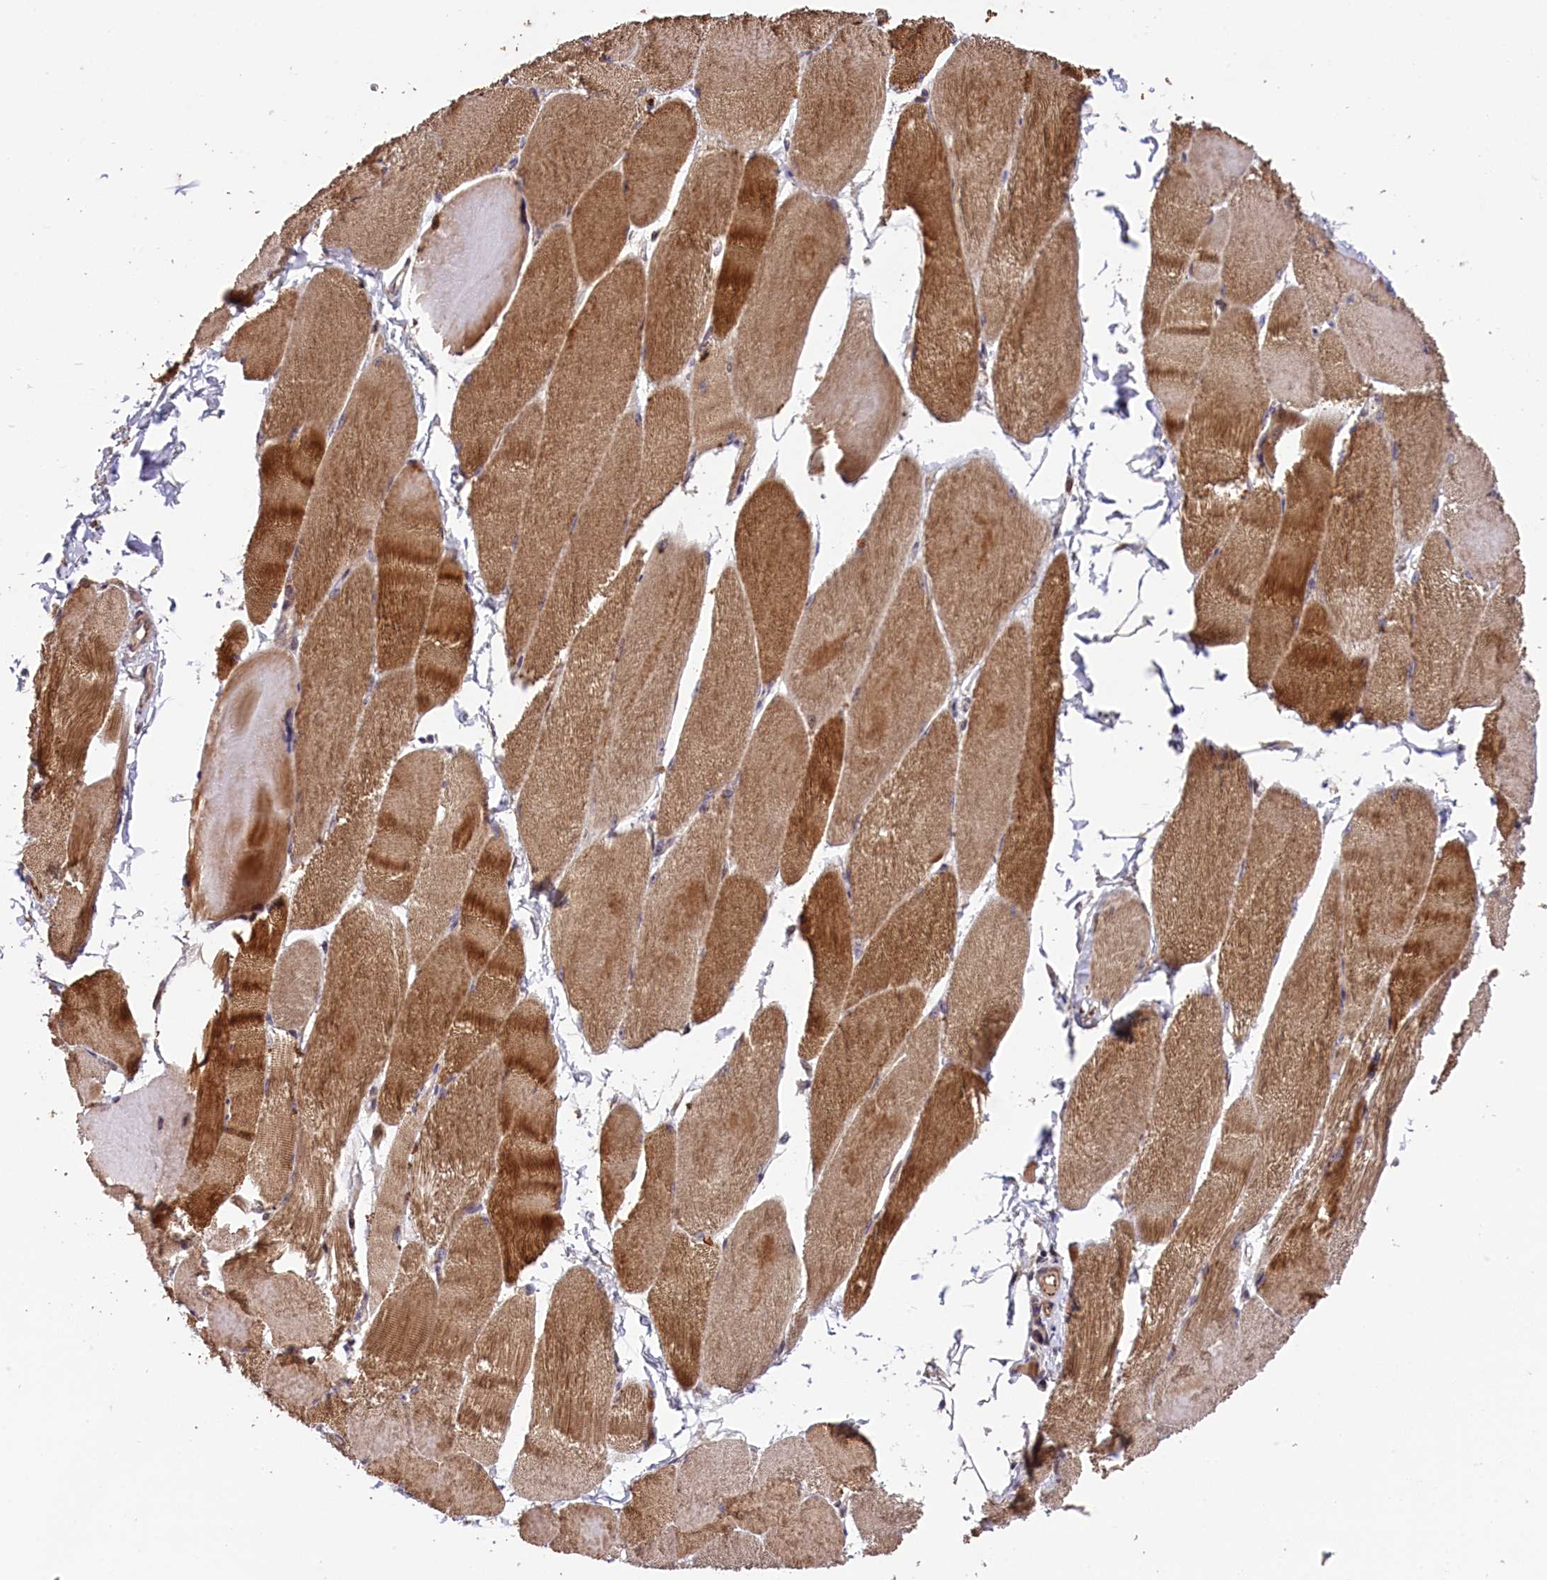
{"staining": {"intensity": "moderate", "quantity": ">75%", "location": "cytoplasmic/membranous"}, "tissue": "skeletal muscle", "cell_type": "Myocytes", "image_type": "normal", "snomed": [{"axis": "morphology", "description": "Normal tissue, NOS"}, {"axis": "morphology", "description": "Basal cell carcinoma"}, {"axis": "topography", "description": "Skeletal muscle"}], "caption": "A brown stain shows moderate cytoplasmic/membranous expression of a protein in myocytes of normal human skeletal muscle. (DAB IHC, brown staining for protein, blue staining for nuclei).", "gene": "DNAJB9", "patient": {"sex": "female", "age": 64}}